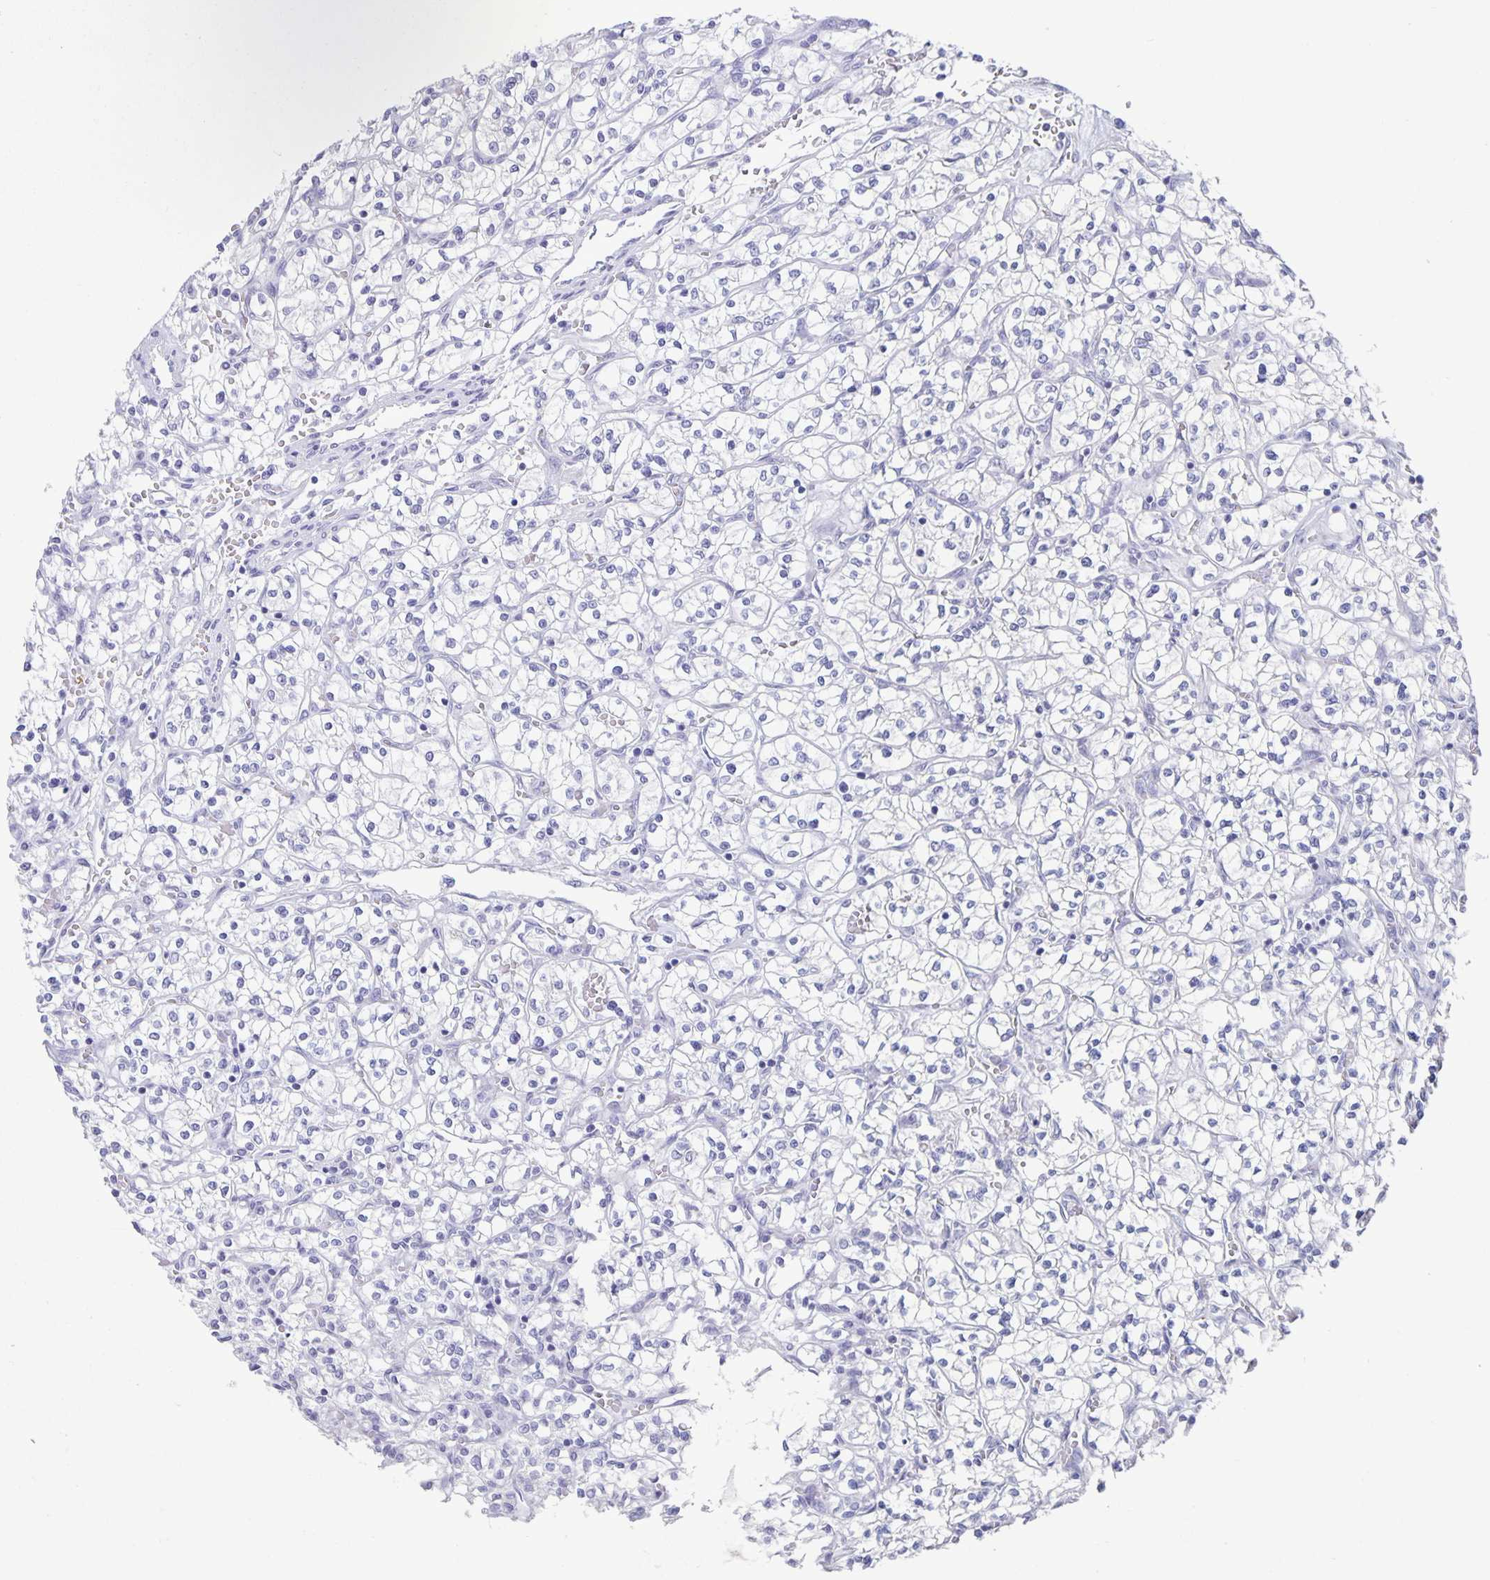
{"staining": {"intensity": "negative", "quantity": "none", "location": "none"}, "tissue": "renal cancer", "cell_type": "Tumor cells", "image_type": "cancer", "snomed": [{"axis": "morphology", "description": "Adenocarcinoma, NOS"}, {"axis": "topography", "description": "Kidney"}], "caption": "The image displays no staining of tumor cells in renal cancer.", "gene": "BPIFA3", "patient": {"sex": "female", "age": 64}}